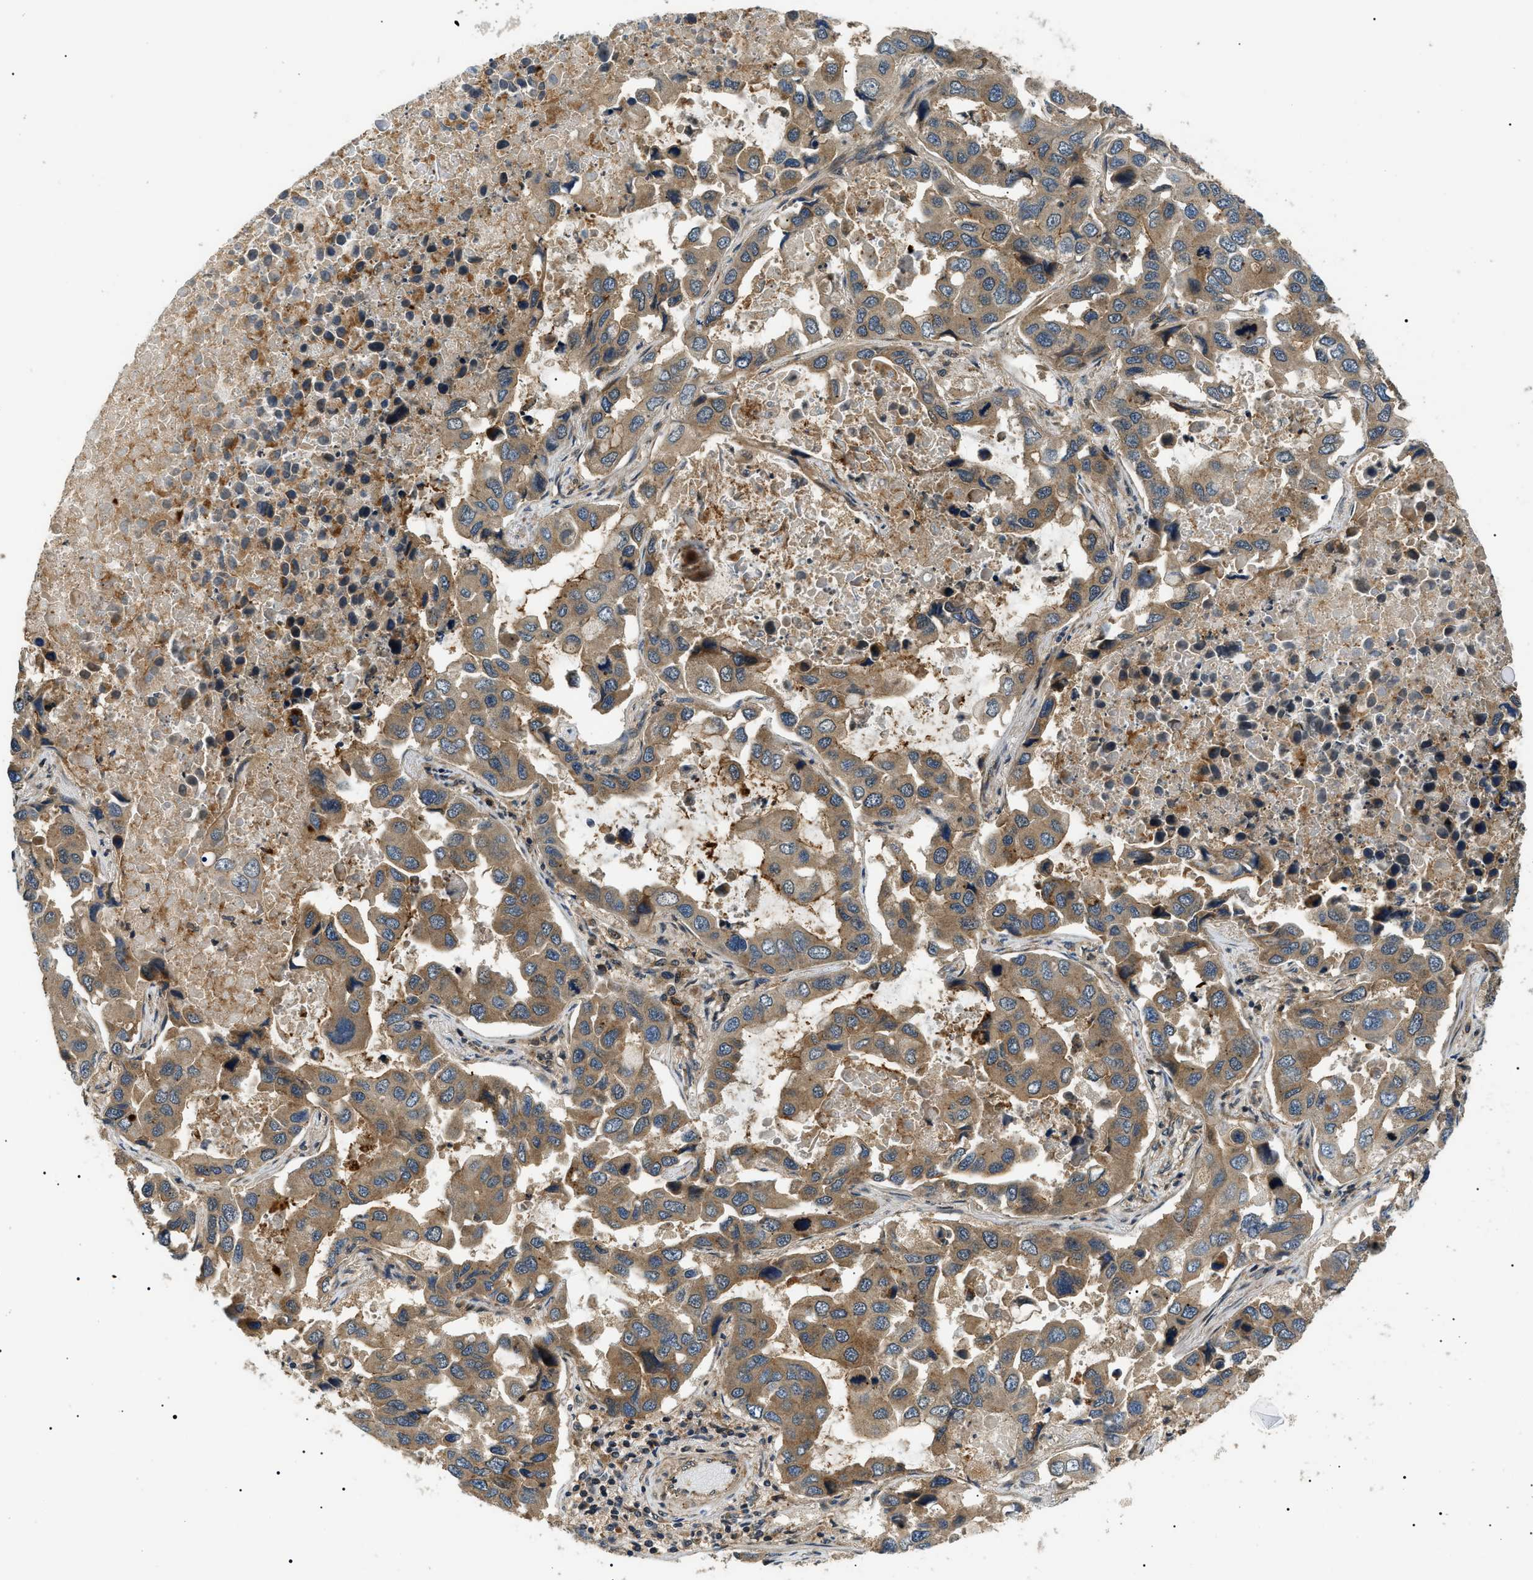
{"staining": {"intensity": "moderate", "quantity": ">75%", "location": "cytoplasmic/membranous"}, "tissue": "lung cancer", "cell_type": "Tumor cells", "image_type": "cancer", "snomed": [{"axis": "morphology", "description": "Adenocarcinoma, NOS"}, {"axis": "topography", "description": "Lung"}], "caption": "Lung cancer was stained to show a protein in brown. There is medium levels of moderate cytoplasmic/membranous positivity in approximately >75% of tumor cells.", "gene": "ATP6AP1", "patient": {"sex": "male", "age": 64}}